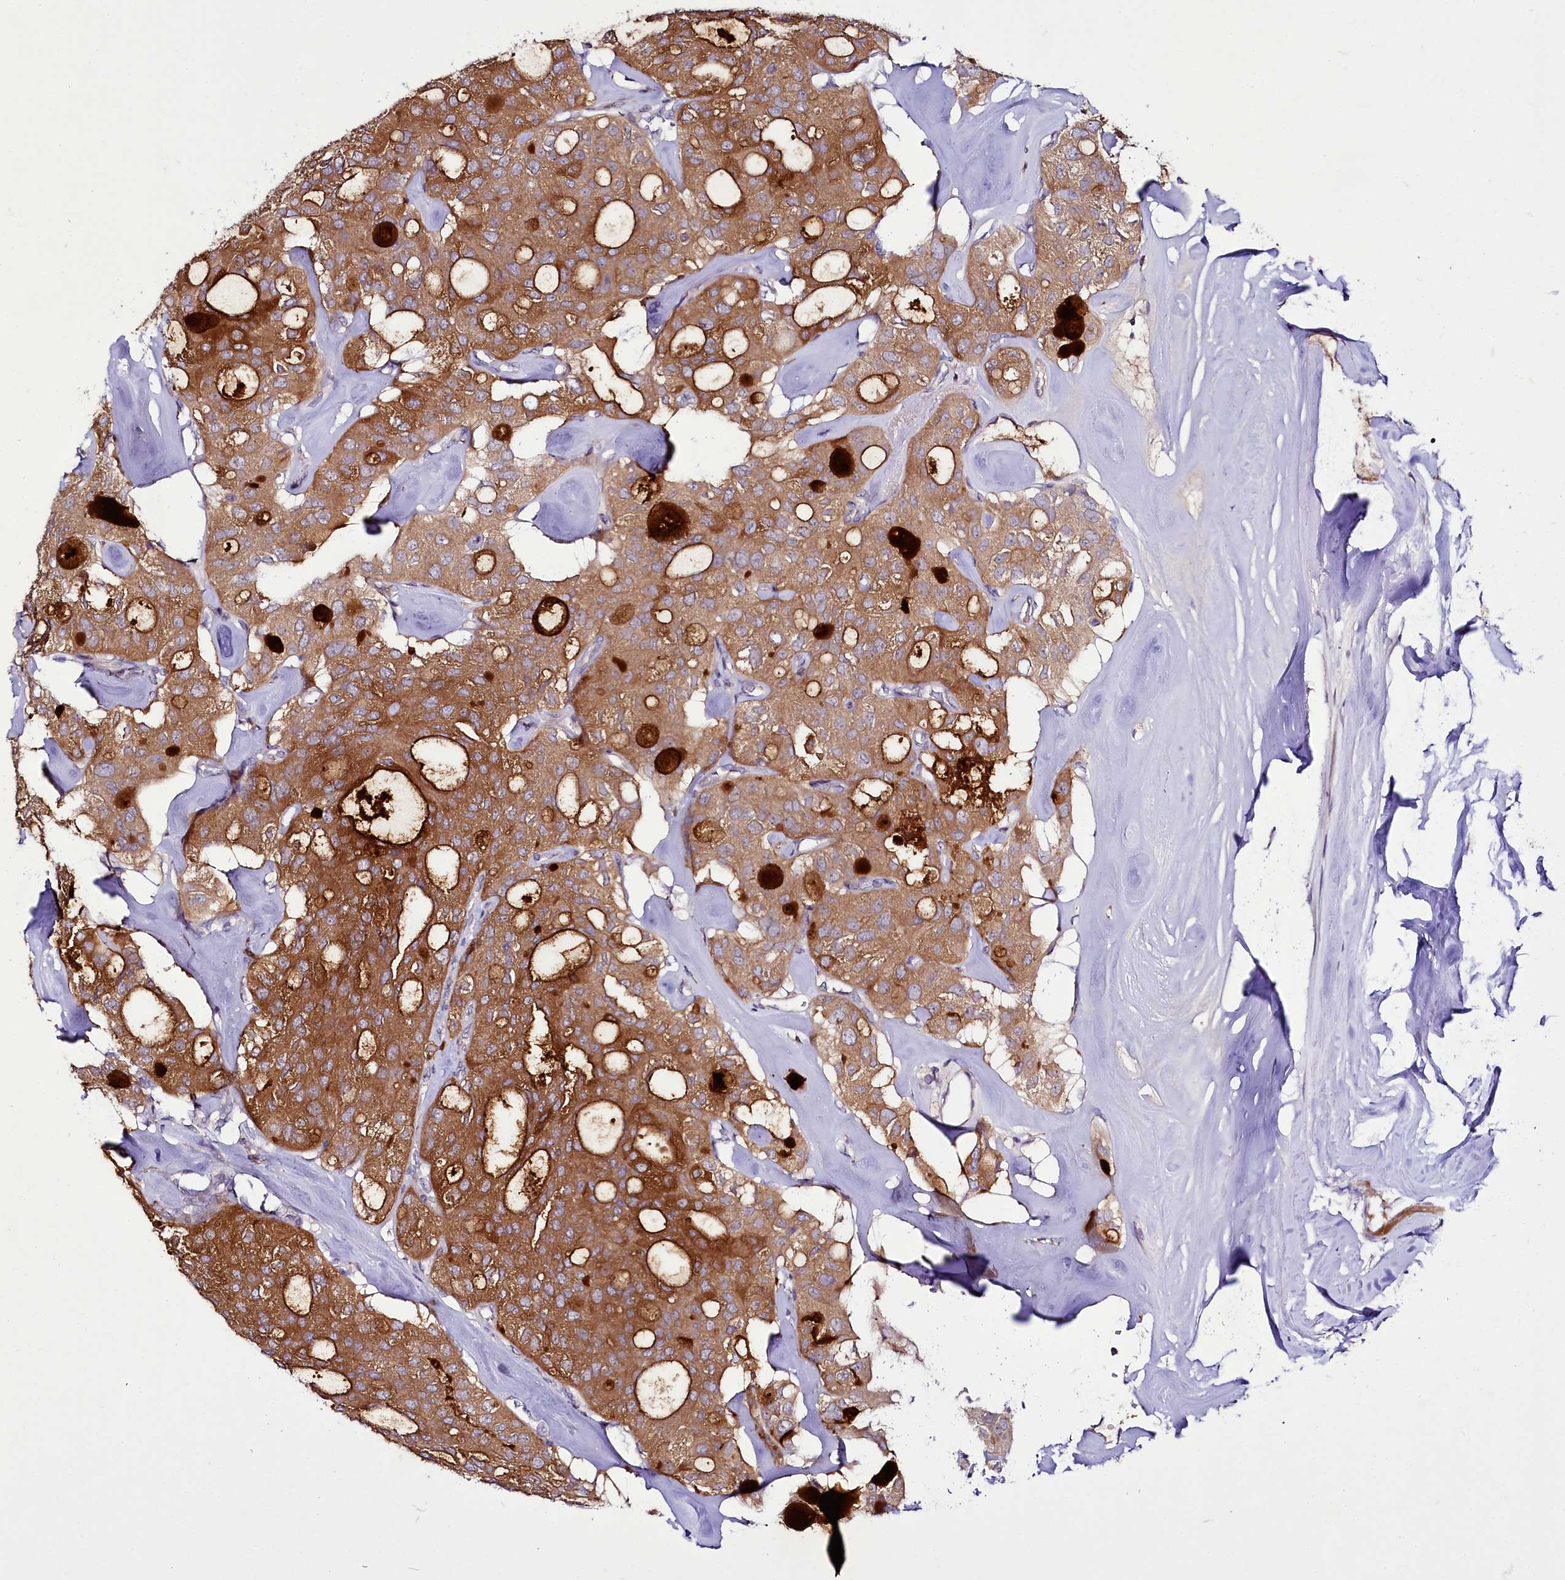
{"staining": {"intensity": "moderate", "quantity": ">75%", "location": "cytoplasmic/membranous"}, "tissue": "thyroid cancer", "cell_type": "Tumor cells", "image_type": "cancer", "snomed": [{"axis": "morphology", "description": "Follicular adenoma carcinoma, NOS"}, {"axis": "topography", "description": "Thyroid gland"}], "caption": "Tumor cells reveal medium levels of moderate cytoplasmic/membranous expression in approximately >75% of cells in human thyroid cancer (follicular adenoma carcinoma). (Stains: DAB in brown, nuclei in blue, Microscopy: brightfield microscopy at high magnification).", "gene": "ZC3H12C", "patient": {"sex": "male", "age": 75}}